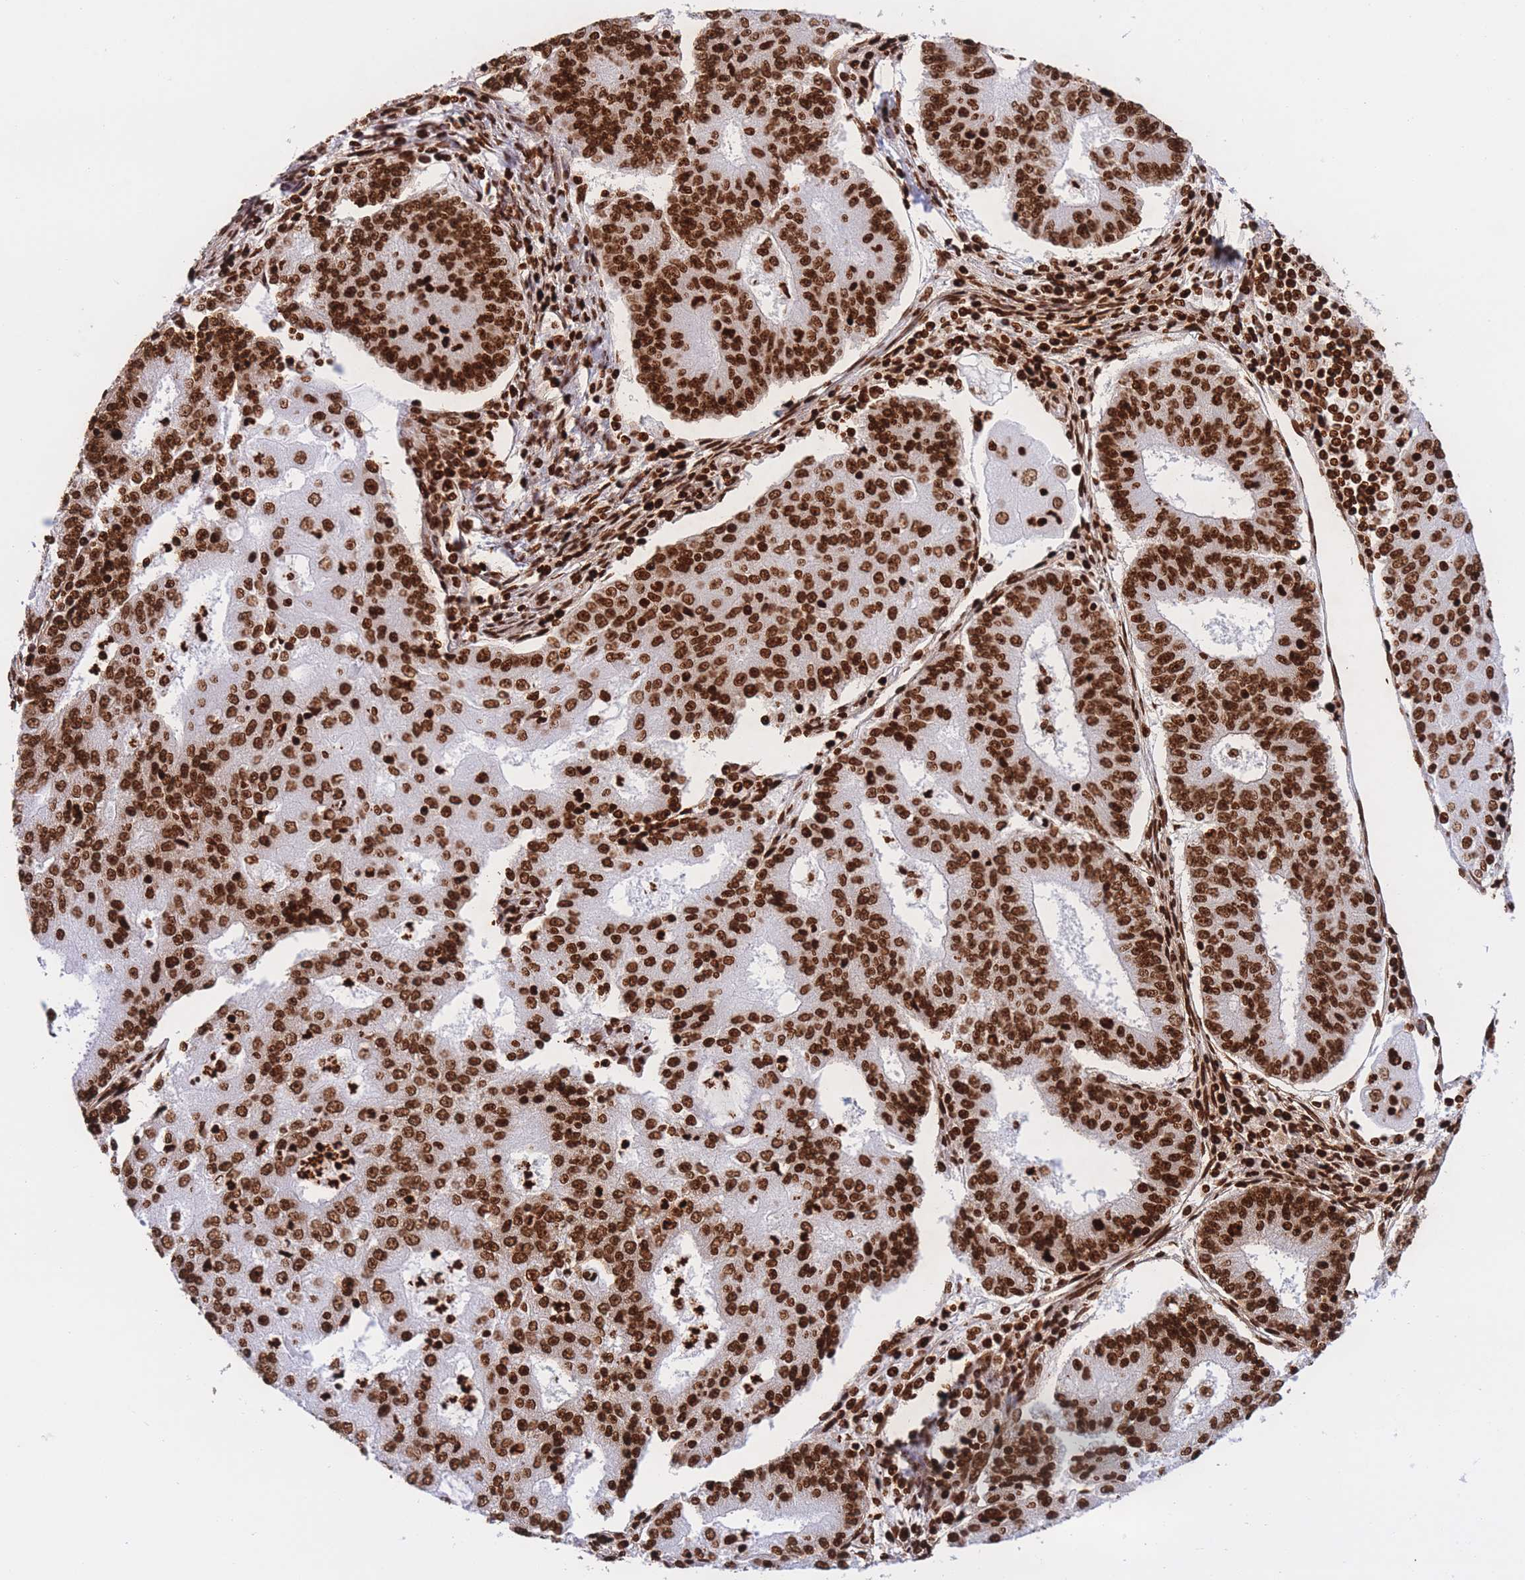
{"staining": {"intensity": "strong", "quantity": ">75%", "location": "nuclear"}, "tissue": "endometrial cancer", "cell_type": "Tumor cells", "image_type": "cancer", "snomed": [{"axis": "morphology", "description": "Adenocarcinoma, NOS"}, {"axis": "topography", "description": "Endometrium"}], "caption": "The image shows immunohistochemical staining of adenocarcinoma (endometrial). There is strong nuclear positivity is present in approximately >75% of tumor cells.", "gene": "H2BC11", "patient": {"sex": "female", "age": 56}}